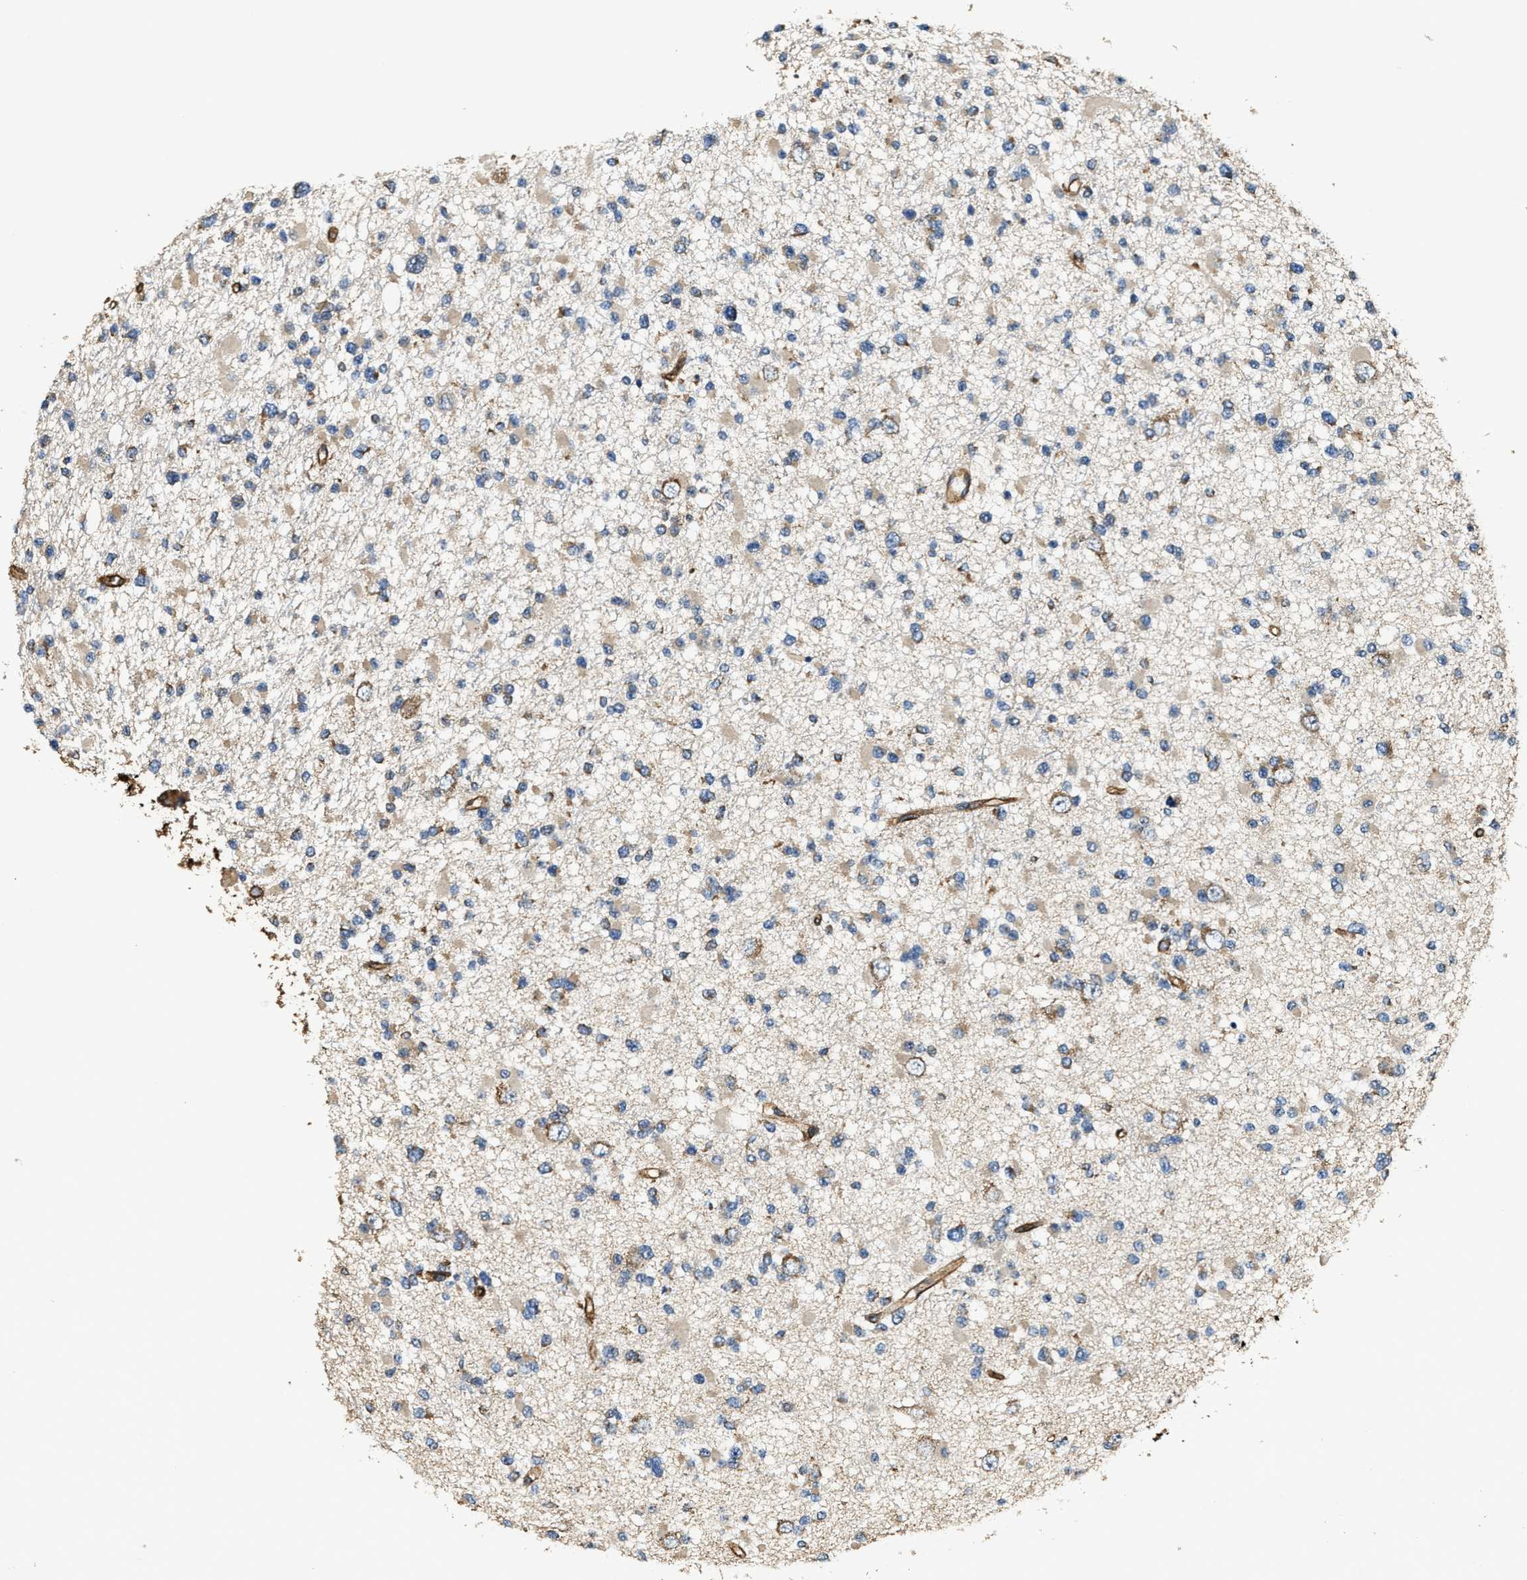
{"staining": {"intensity": "weak", "quantity": "25%-75%", "location": "cytoplasmic/membranous"}, "tissue": "glioma", "cell_type": "Tumor cells", "image_type": "cancer", "snomed": [{"axis": "morphology", "description": "Glioma, malignant, Low grade"}, {"axis": "topography", "description": "Brain"}], "caption": "IHC staining of malignant glioma (low-grade), which demonstrates low levels of weak cytoplasmic/membranous staining in about 25%-75% of tumor cells indicating weak cytoplasmic/membranous protein positivity. The staining was performed using DAB (3,3'-diaminobenzidine) (brown) for protein detection and nuclei were counterstained in hematoxylin (blue).", "gene": "GFRA3", "patient": {"sex": "female", "age": 22}}